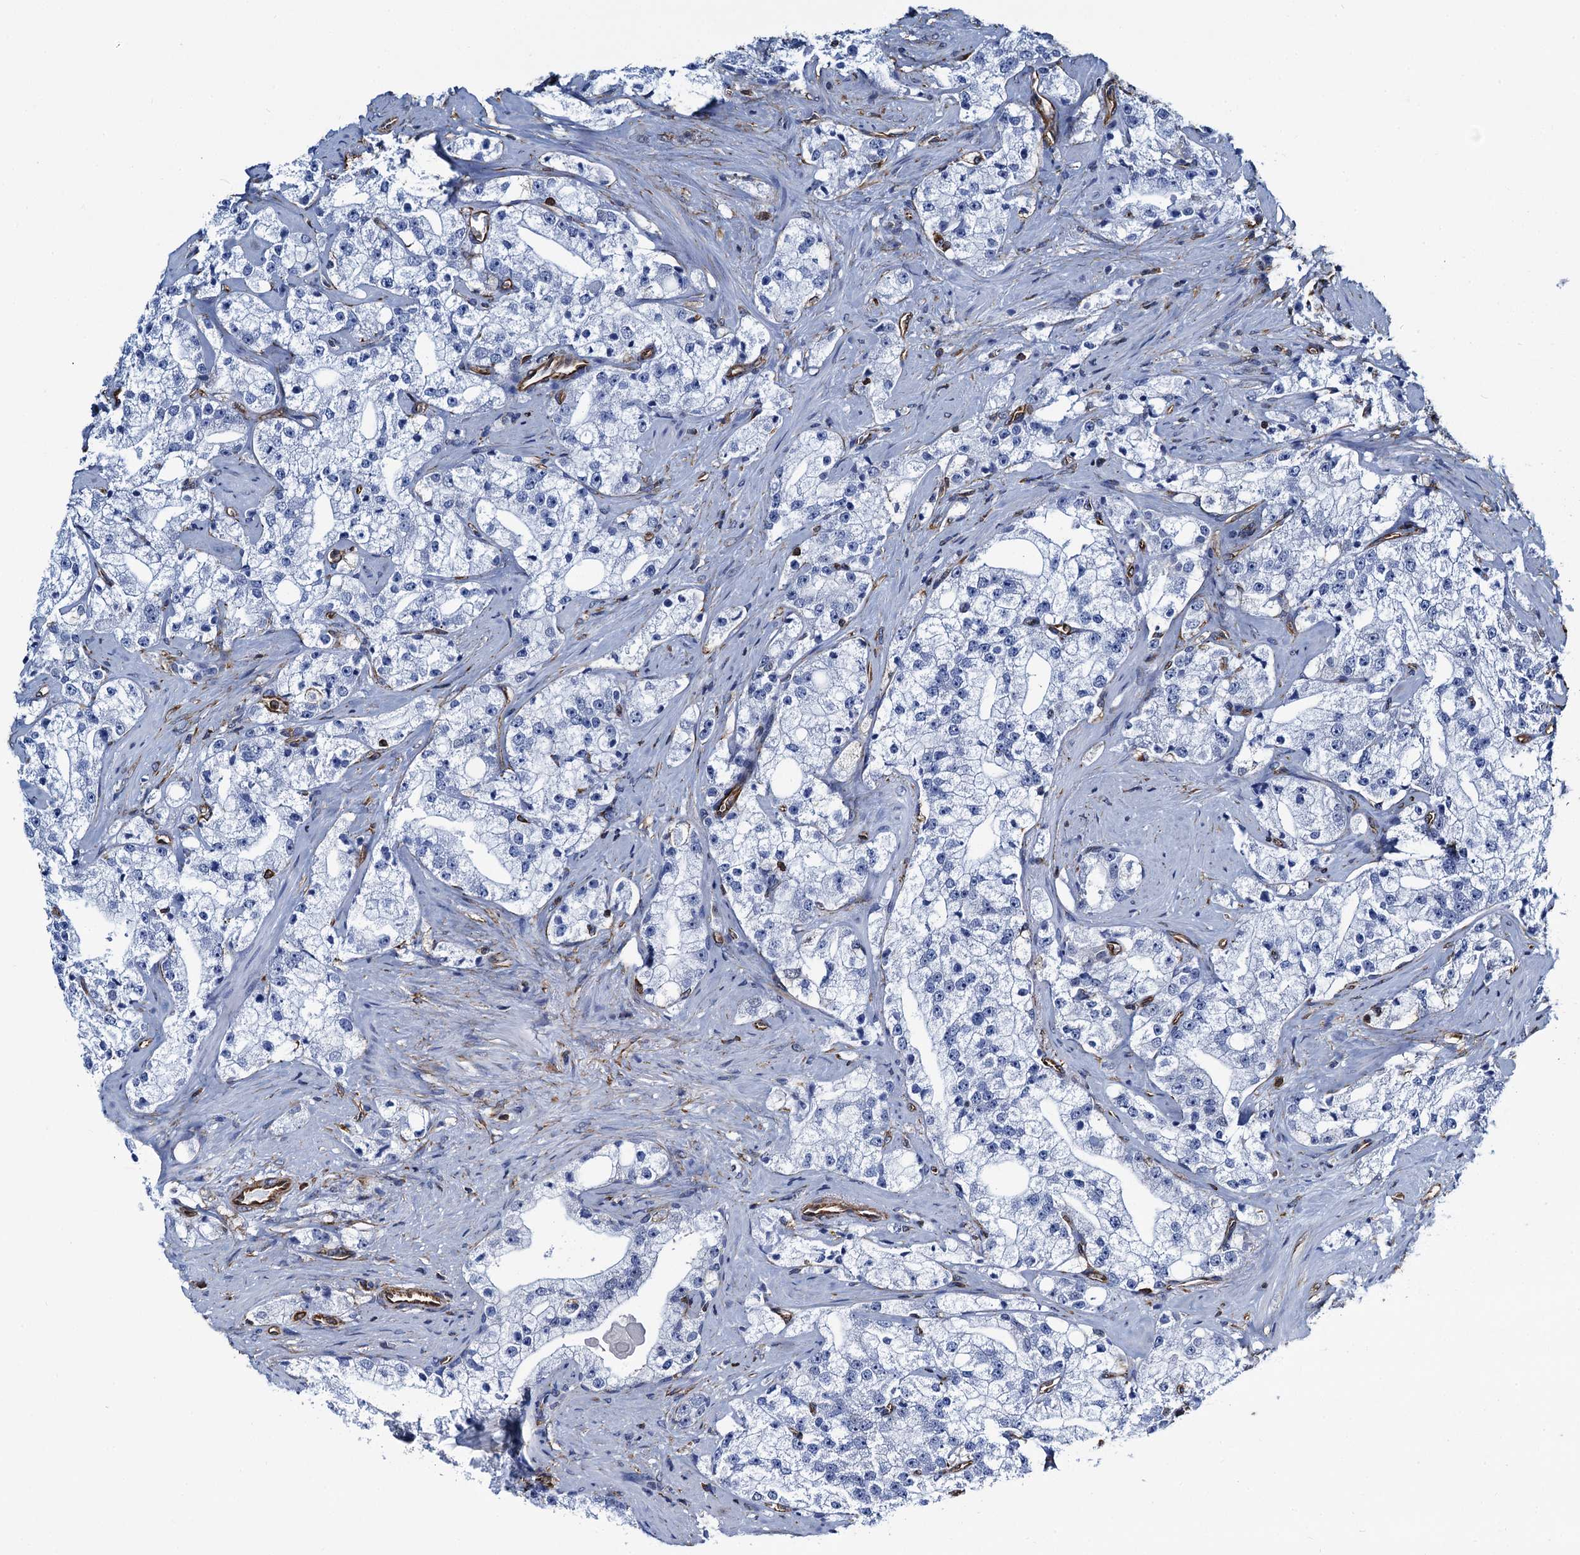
{"staining": {"intensity": "negative", "quantity": "none", "location": "none"}, "tissue": "prostate cancer", "cell_type": "Tumor cells", "image_type": "cancer", "snomed": [{"axis": "morphology", "description": "Adenocarcinoma, High grade"}, {"axis": "topography", "description": "Prostate"}], "caption": "Immunohistochemical staining of human prostate cancer (adenocarcinoma (high-grade)) exhibits no significant expression in tumor cells.", "gene": "PGM2", "patient": {"sex": "male", "age": 64}}